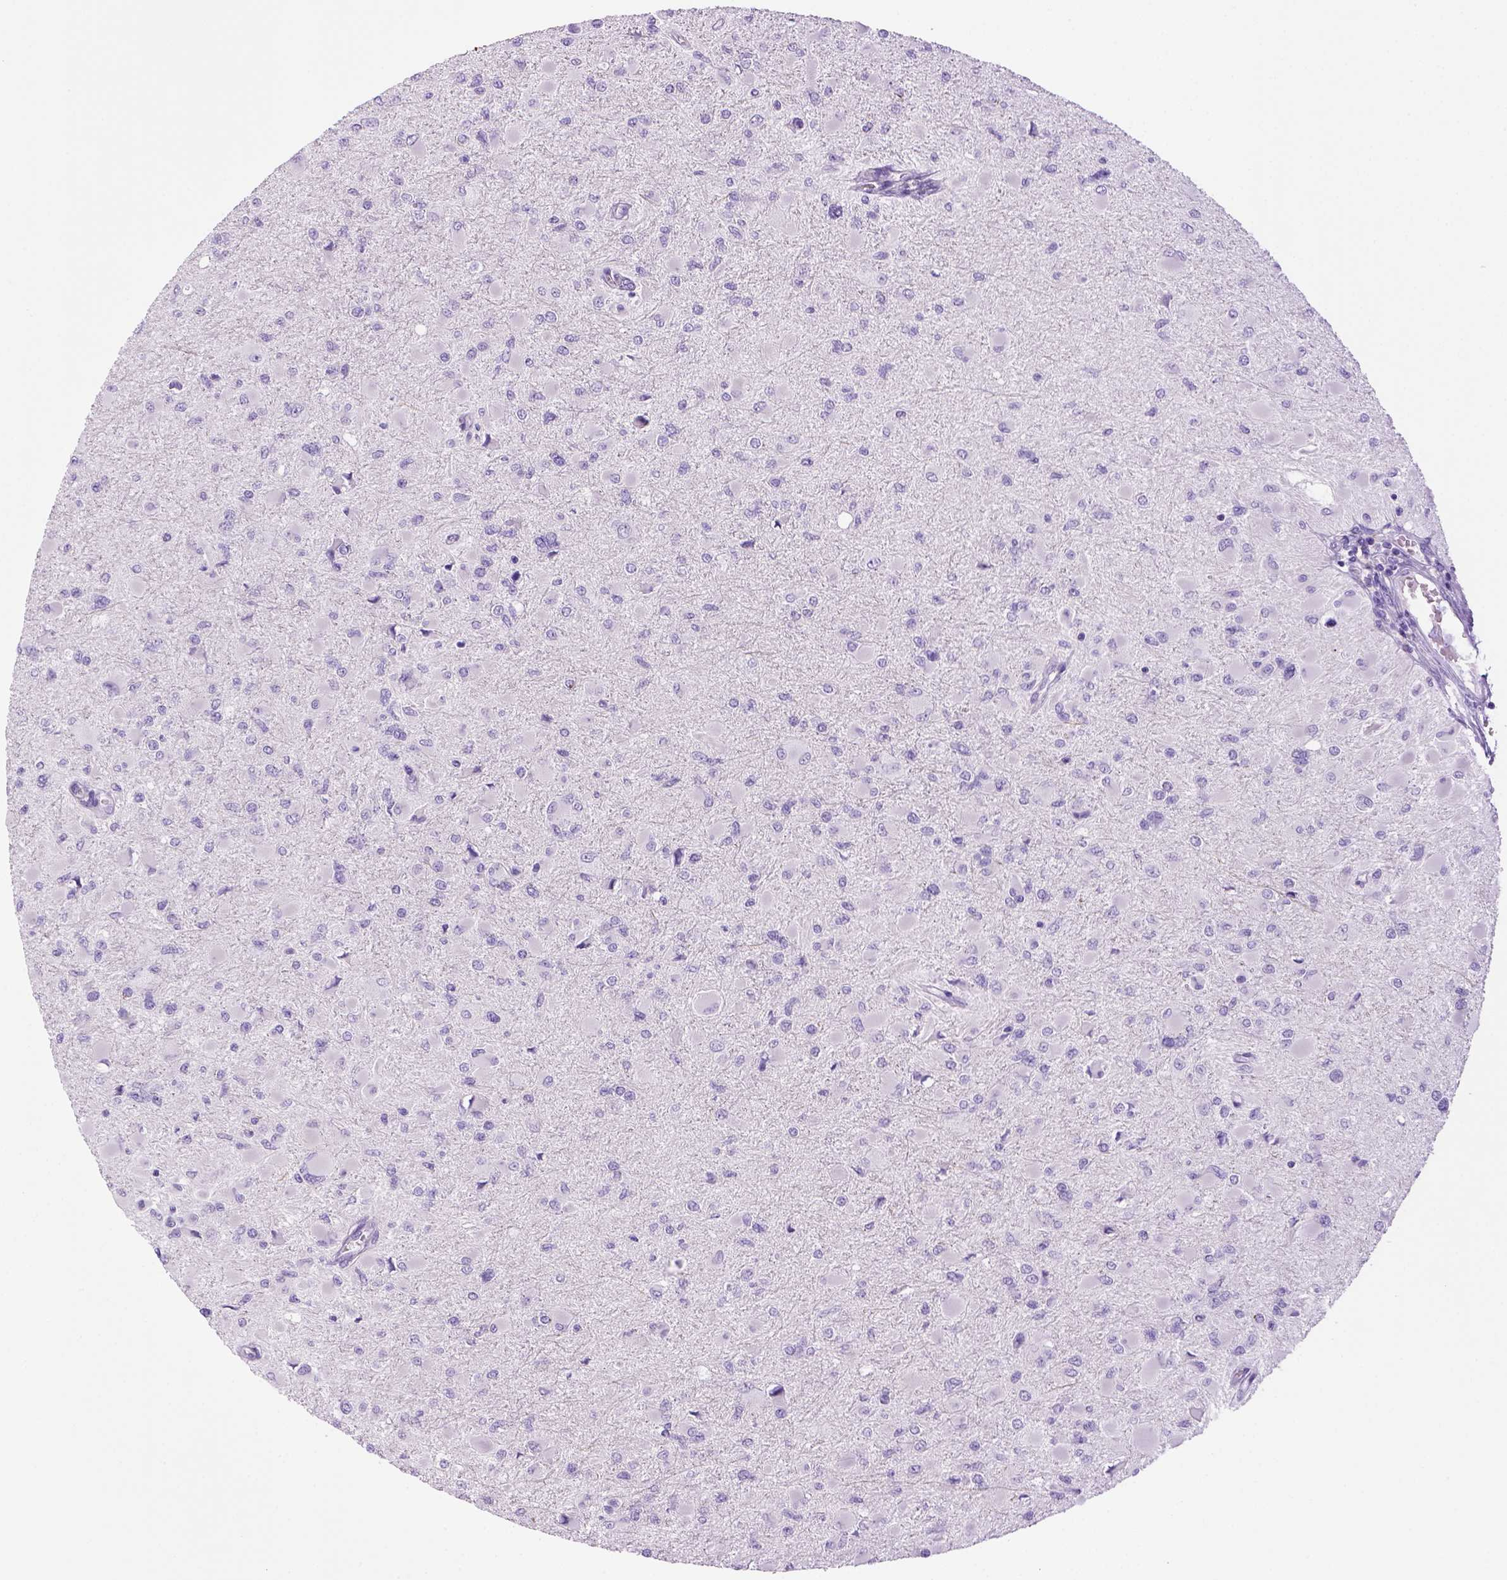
{"staining": {"intensity": "negative", "quantity": "none", "location": "none"}, "tissue": "glioma", "cell_type": "Tumor cells", "image_type": "cancer", "snomed": [{"axis": "morphology", "description": "Glioma, malignant, High grade"}, {"axis": "topography", "description": "Cerebral cortex"}], "caption": "Tumor cells are negative for brown protein staining in high-grade glioma (malignant).", "gene": "SGCG", "patient": {"sex": "female", "age": 36}}